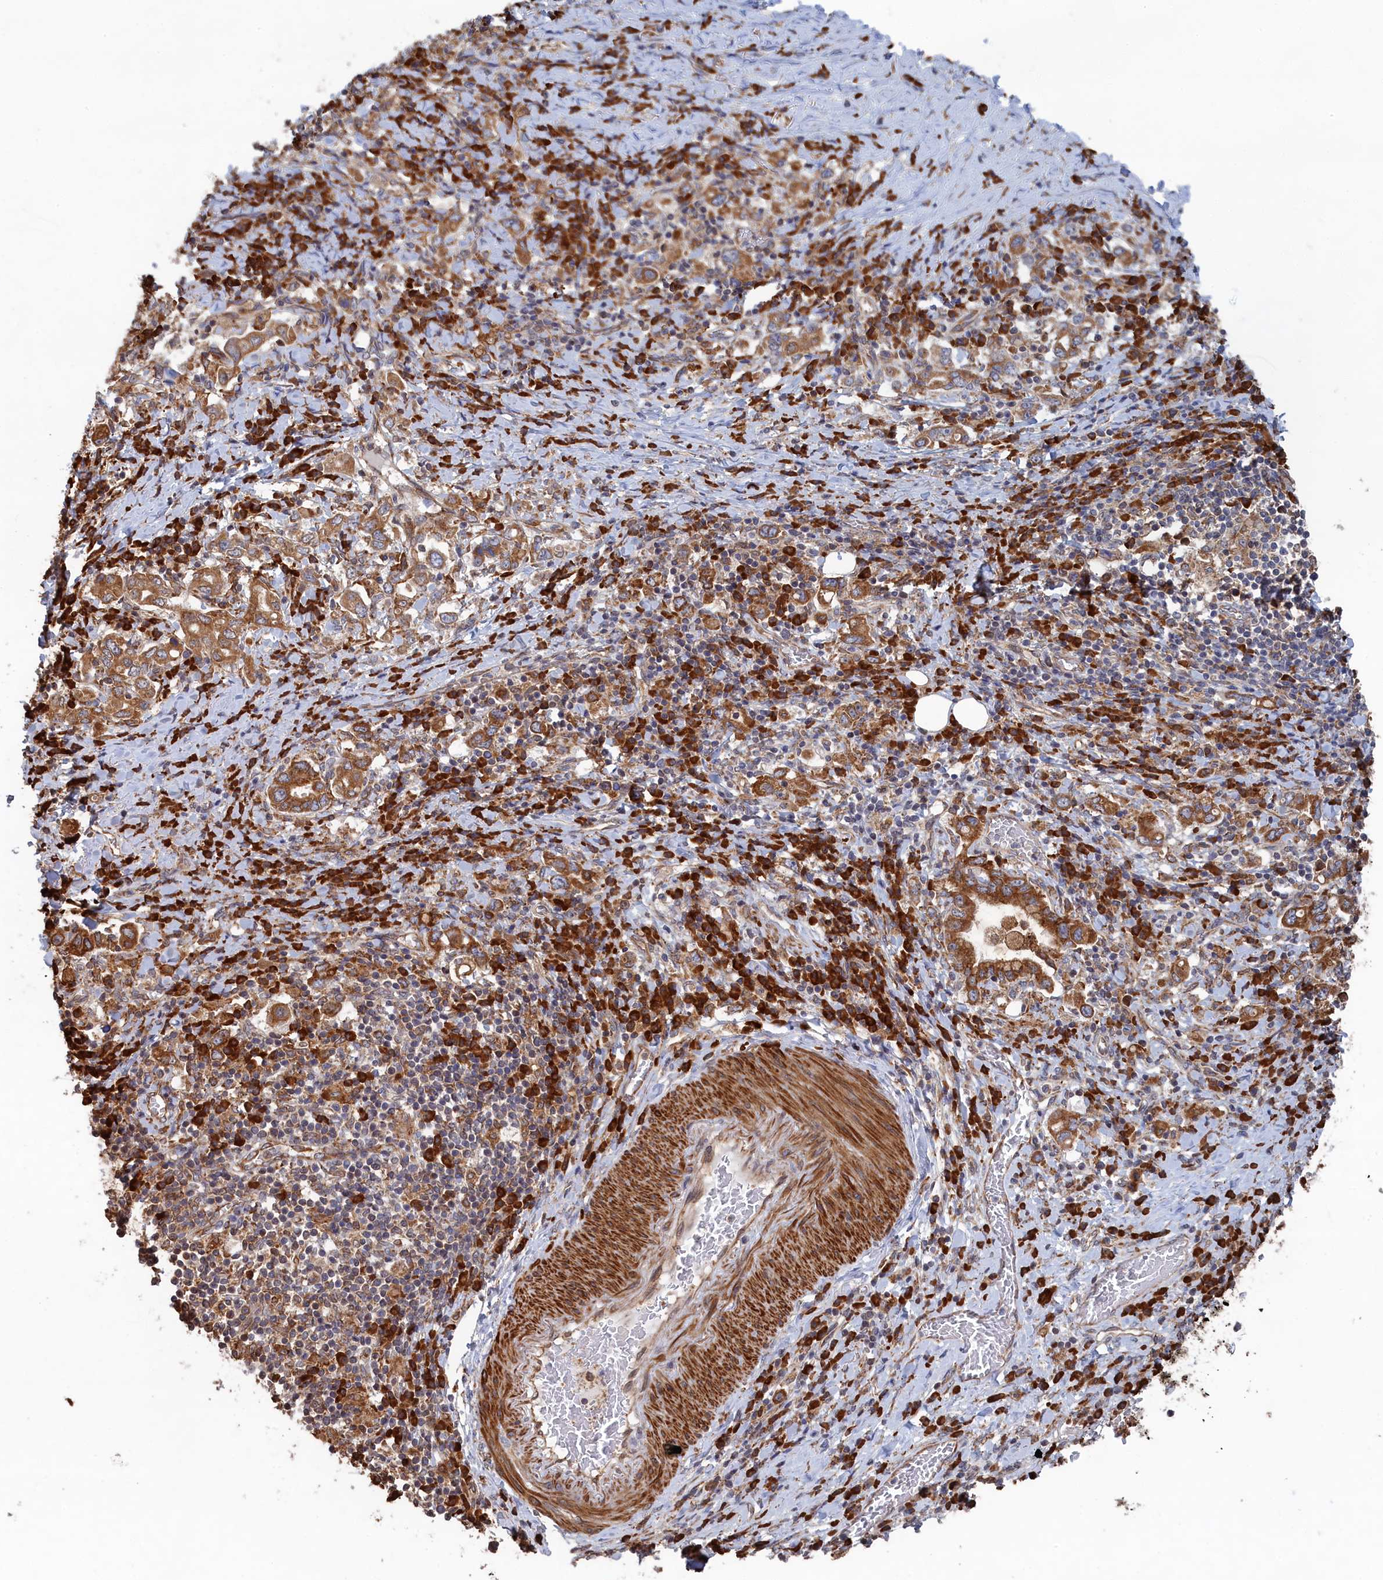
{"staining": {"intensity": "moderate", "quantity": ">75%", "location": "cytoplasmic/membranous"}, "tissue": "stomach cancer", "cell_type": "Tumor cells", "image_type": "cancer", "snomed": [{"axis": "morphology", "description": "Adenocarcinoma, NOS"}, {"axis": "topography", "description": "Stomach, upper"}, {"axis": "topography", "description": "Stomach"}], "caption": "Protein expression analysis of stomach cancer reveals moderate cytoplasmic/membranous positivity in approximately >75% of tumor cells. The staining is performed using DAB (3,3'-diaminobenzidine) brown chromogen to label protein expression. The nuclei are counter-stained blue using hematoxylin.", "gene": "BPIFB6", "patient": {"sex": "male", "age": 62}}